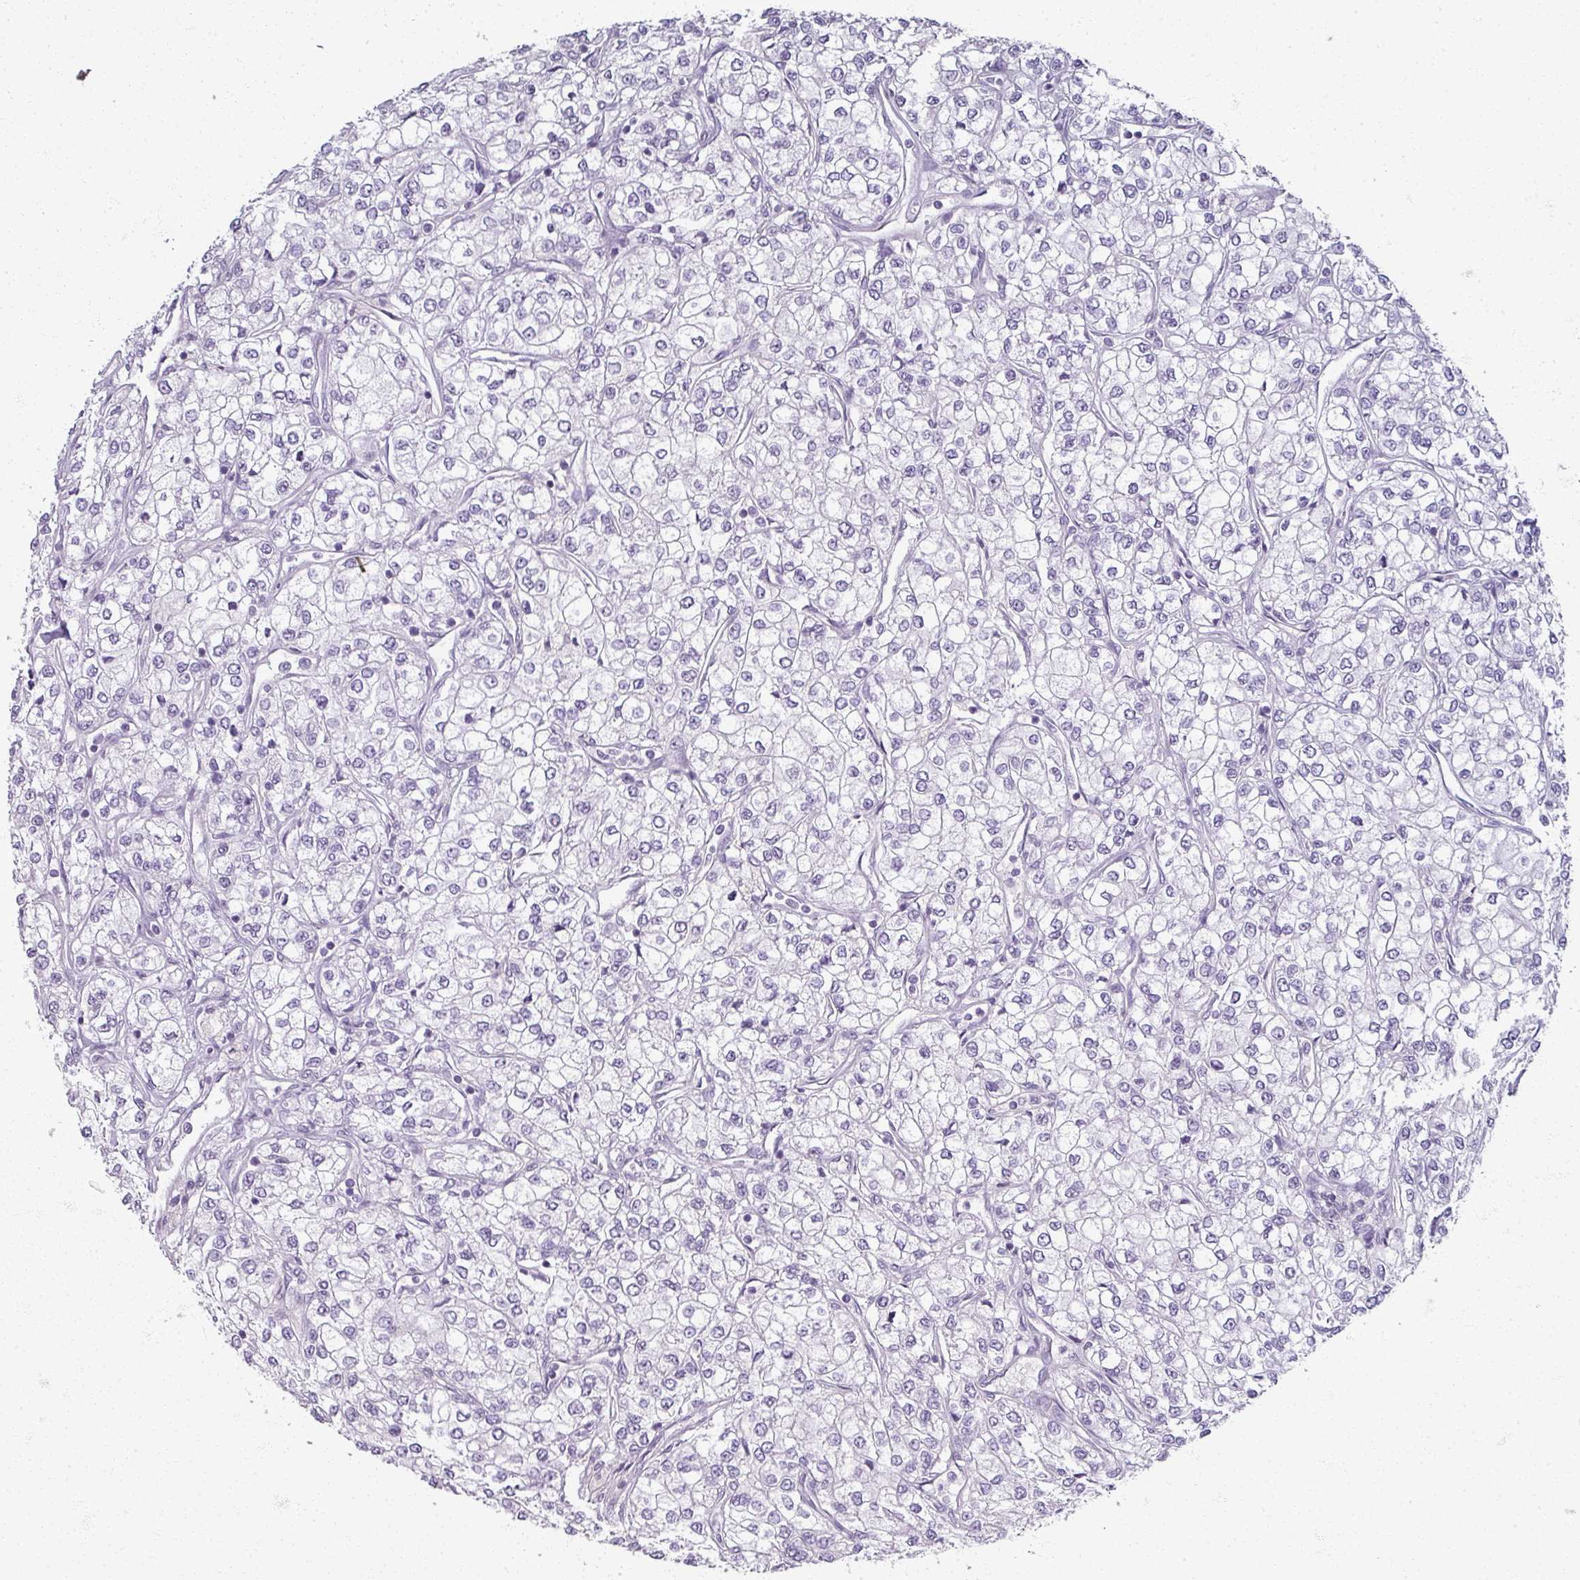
{"staining": {"intensity": "negative", "quantity": "none", "location": "none"}, "tissue": "renal cancer", "cell_type": "Tumor cells", "image_type": "cancer", "snomed": [{"axis": "morphology", "description": "Adenocarcinoma, NOS"}, {"axis": "topography", "description": "Kidney"}], "caption": "DAB (3,3'-diaminobenzidine) immunohistochemical staining of human renal adenocarcinoma shows no significant staining in tumor cells.", "gene": "RFPL2", "patient": {"sex": "male", "age": 80}}